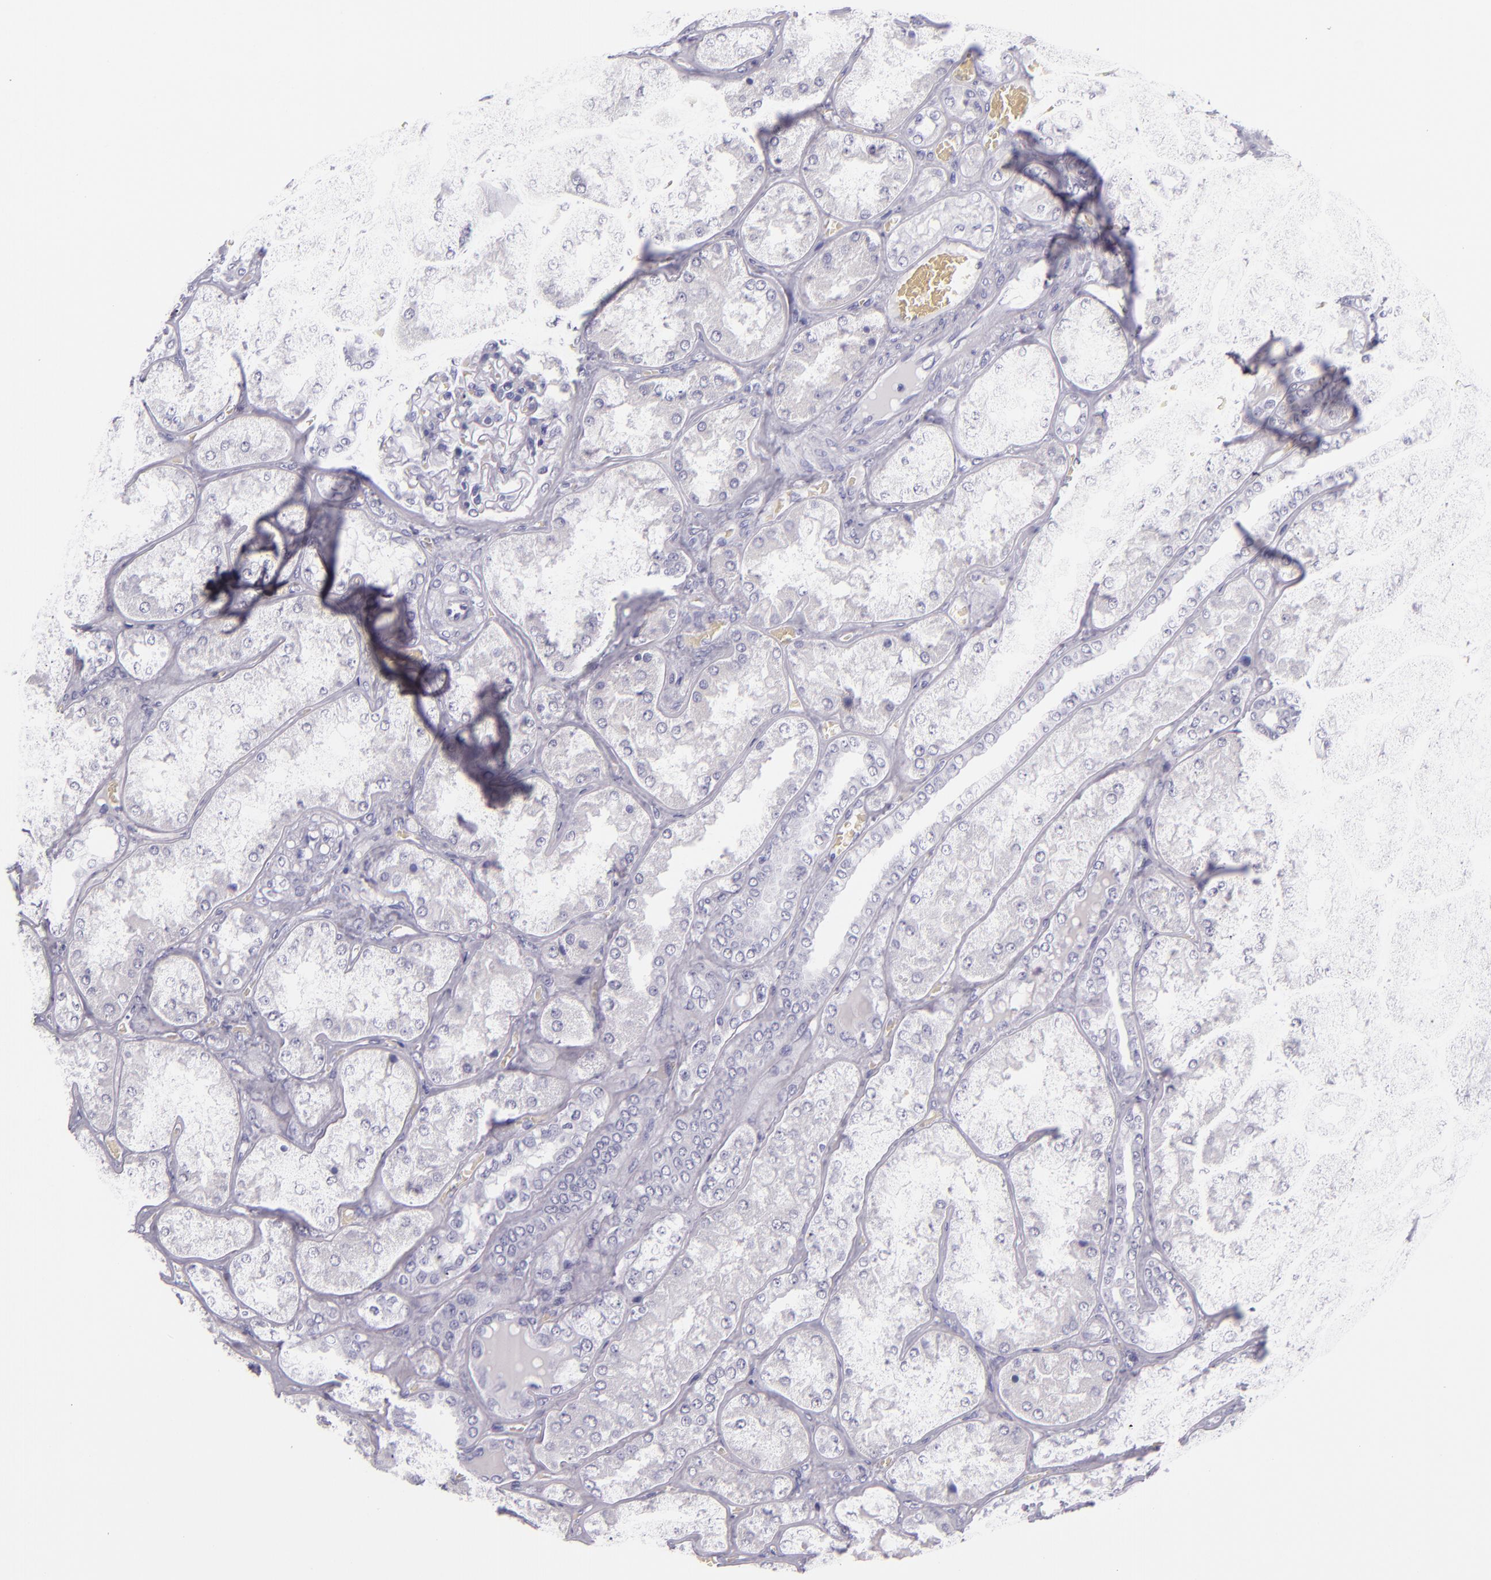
{"staining": {"intensity": "negative", "quantity": "none", "location": "none"}, "tissue": "kidney", "cell_type": "Cells in glomeruli", "image_type": "normal", "snomed": [{"axis": "morphology", "description": "Normal tissue, NOS"}, {"axis": "topography", "description": "Kidney"}], "caption": "Immunohistochemistry image of normal kidney stained for a protein (brown), which shows no expression in cells in glomeruli.", "gene": "CR2", "patient": {"sex": "female", "age": 56}}